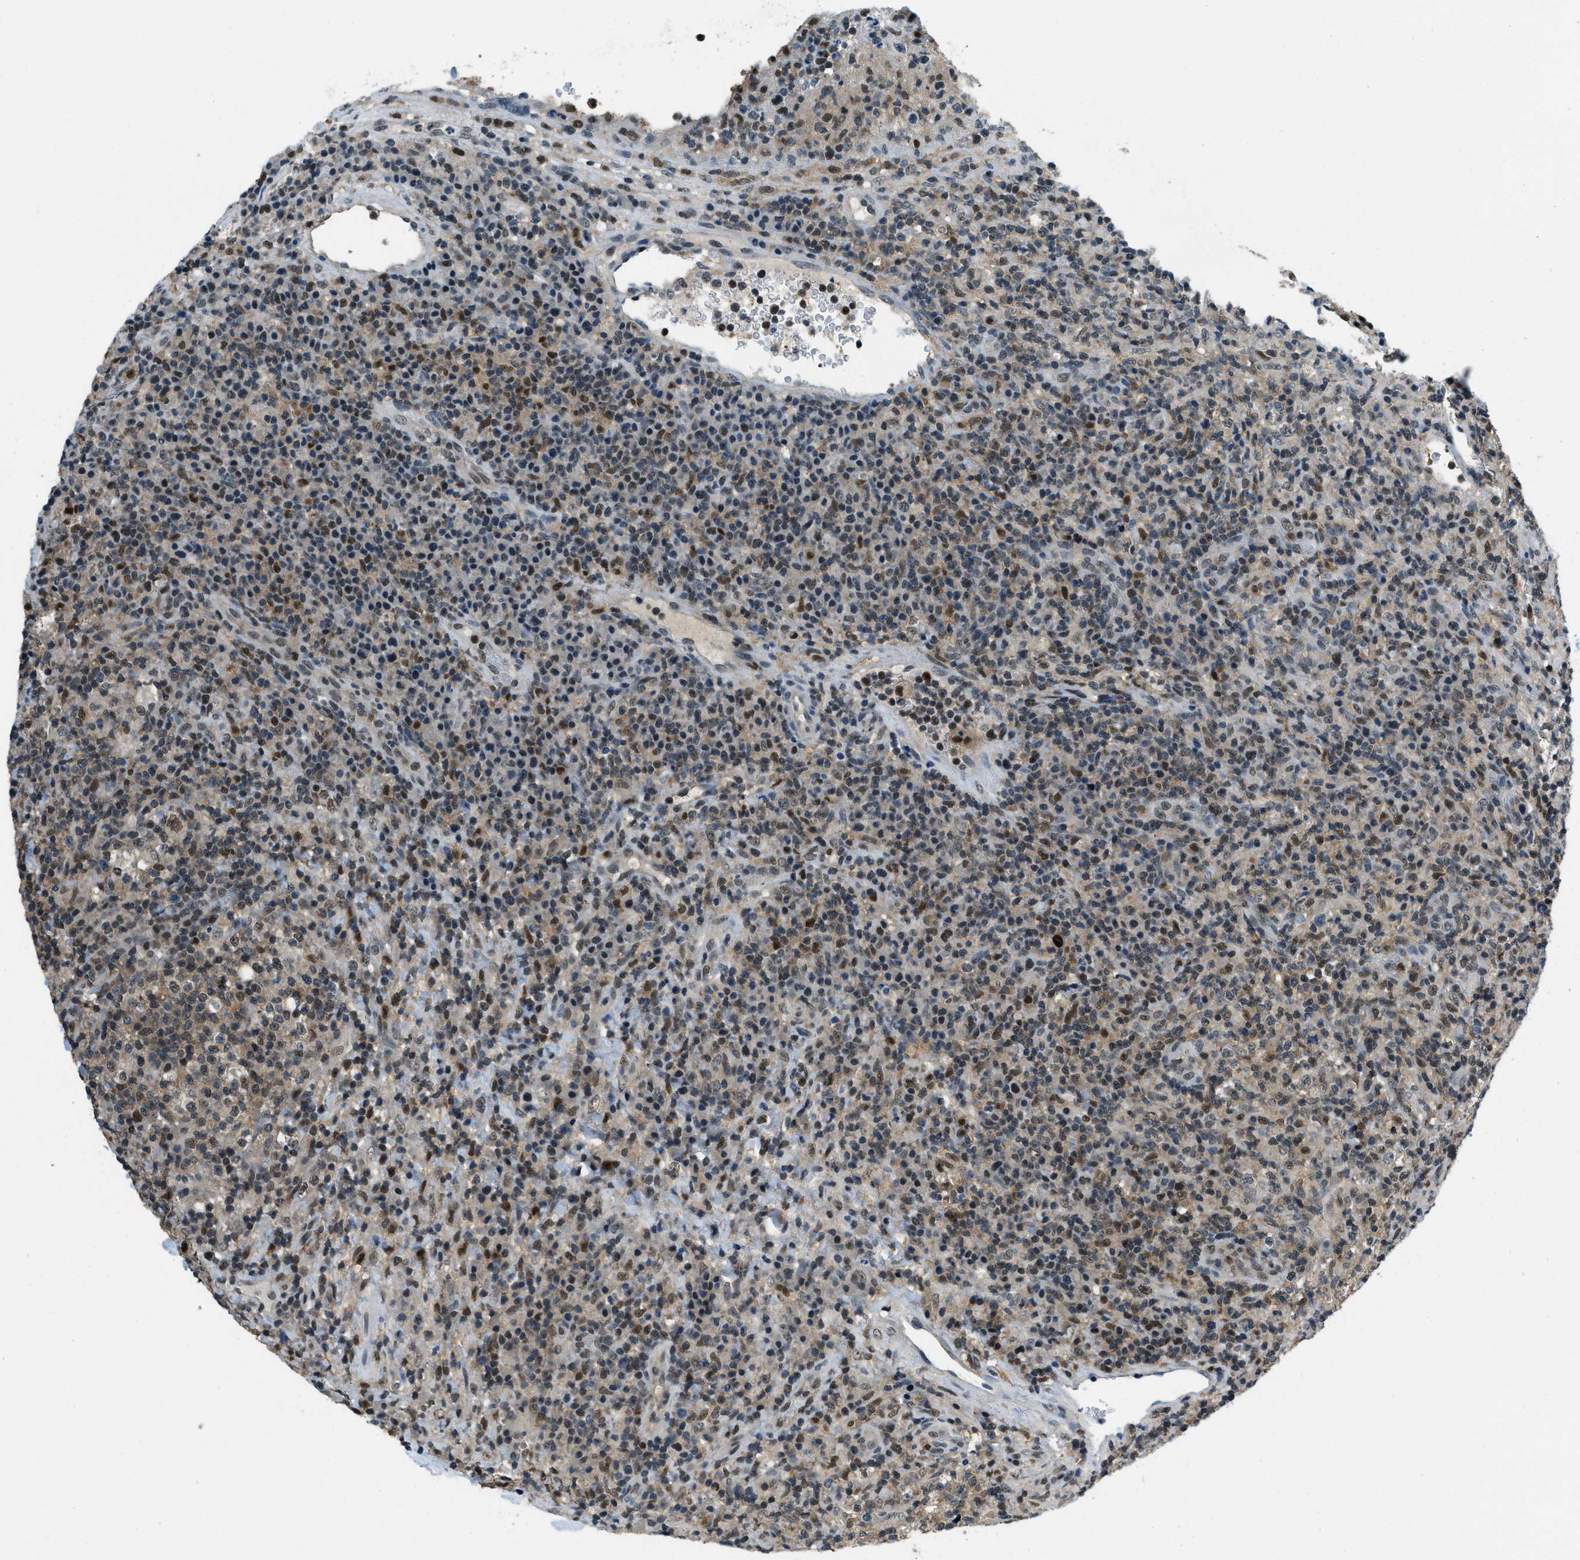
{"staining": {"intensity": "moderate", "quantity": "25%-75%", "location": "cytoplasmic/membranous,nuclear"}, "tissue": "lymphoma", "cell_type": "Tumor cells", "image_type": "cancer", "snomed": [{"axis": "morphology", "description": "Malignant lymphoma, non-Hodgkin's type, High grade"}, {"axis": "topography", "description": "Lymph node"}], "caption": "About 25%-75% of tumor cells in lymphoma reveal moderate cytoplasmic/membranous and nuclear protein expression as visualized by brown immunohistochemical staining.", "gene": "OGFR", "patient": {"sex": "female", "age": 76}}